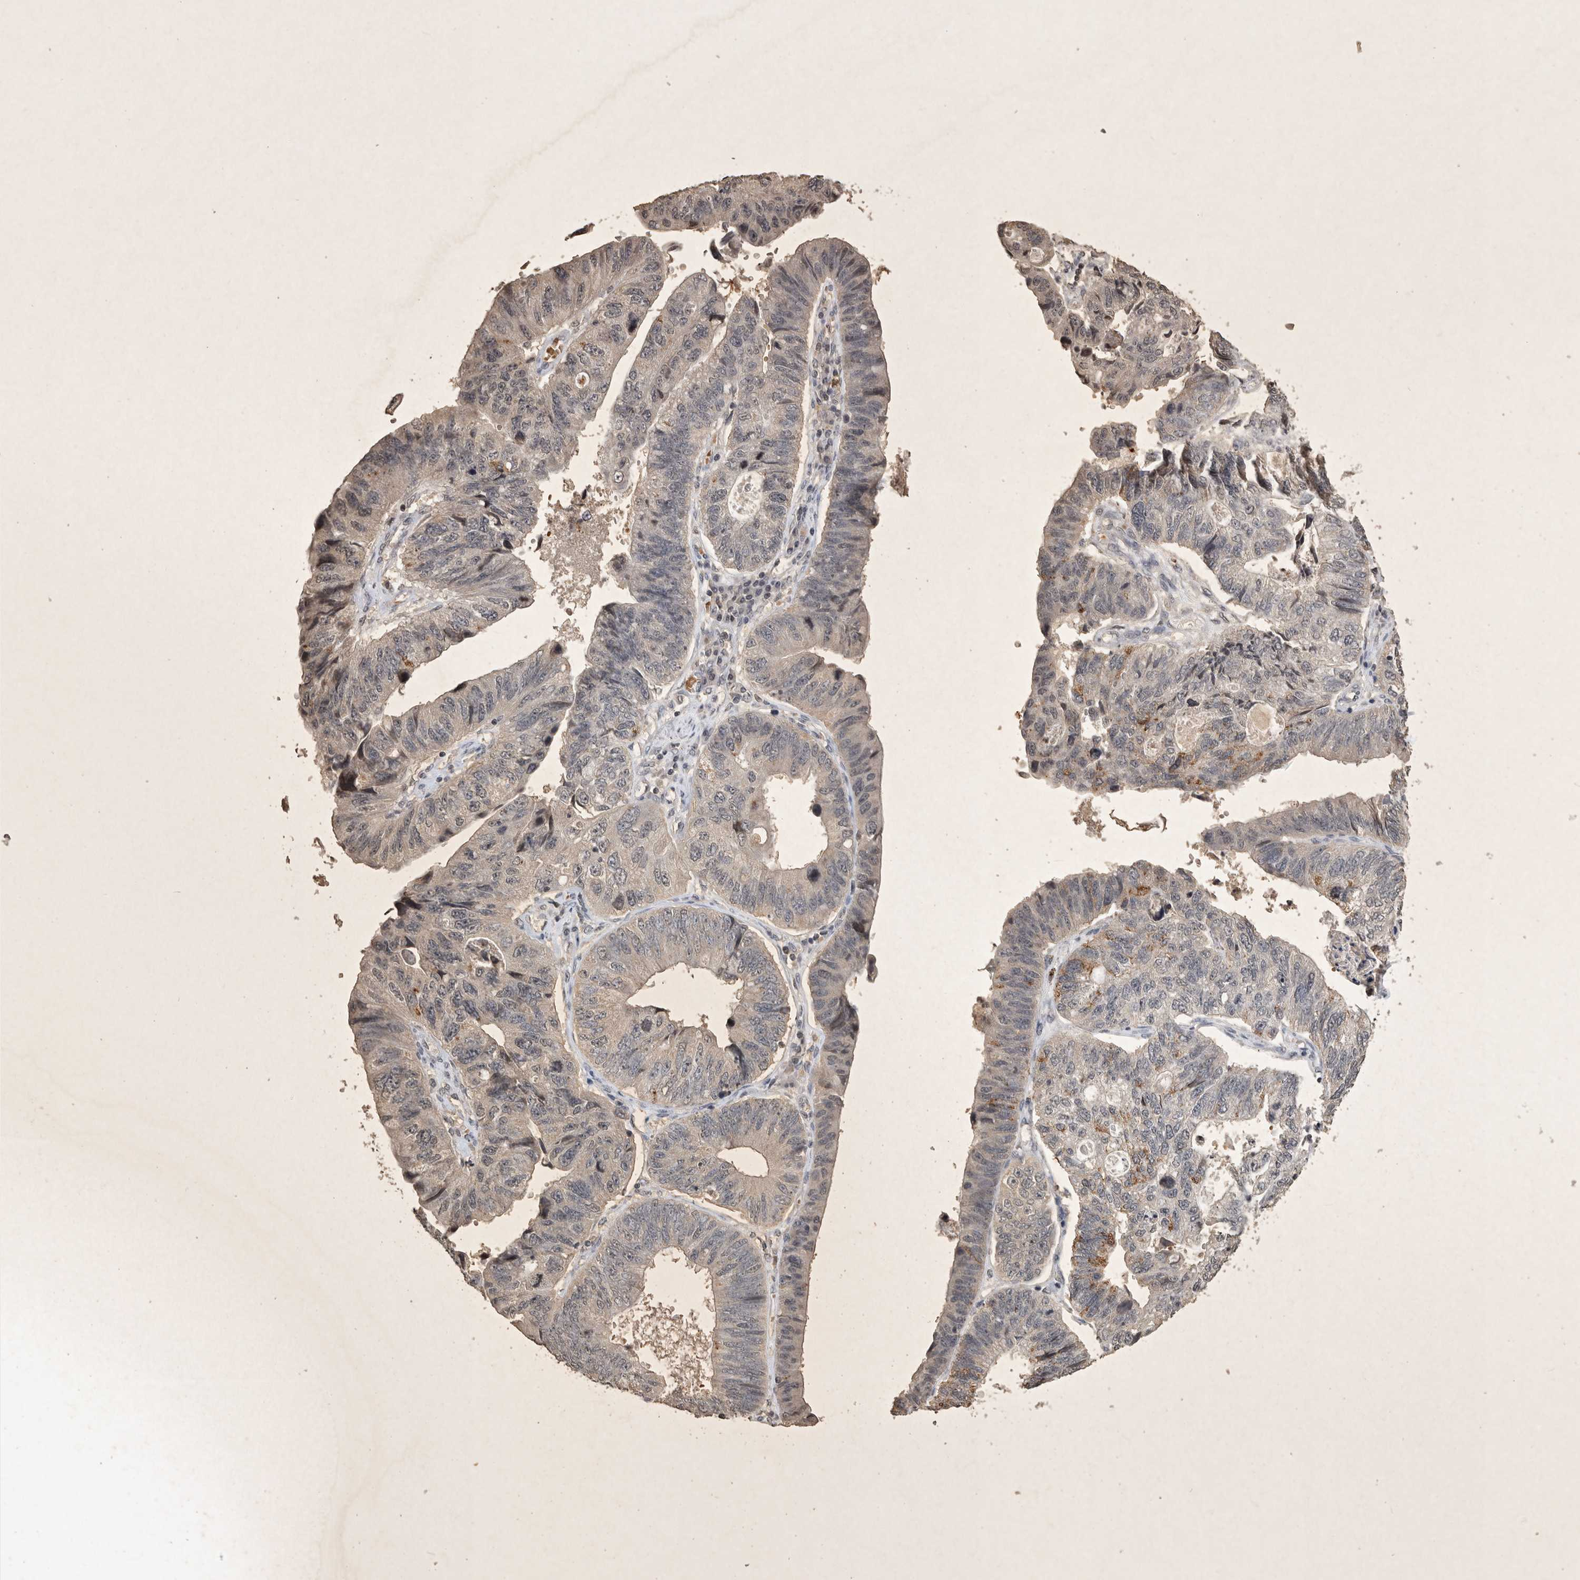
{"staining": {"intensity": "negative", "quantity": "none", "location": "none"}, "tissue": "stomach cancer", "cell_type": "Tumor cells", "image_type": "cancer", "snomed": [{"axis": "morphology", "description": "Adenocarcinoma, NOS"}, {"axis": "topography", "description": "Stomach"}], "caption": "Immunohistochemistry of stomach cancer demonstrates no staining in tumor cells. The staining was performed using DAB (3,3'-diaminobenzidine) to visualize the protein expression in brown, while the nuclei were stained in blue with hematoxylin (Magnification: 20x).", "gene": "HRK", "patient": {"sex": "male", "age": 59}}